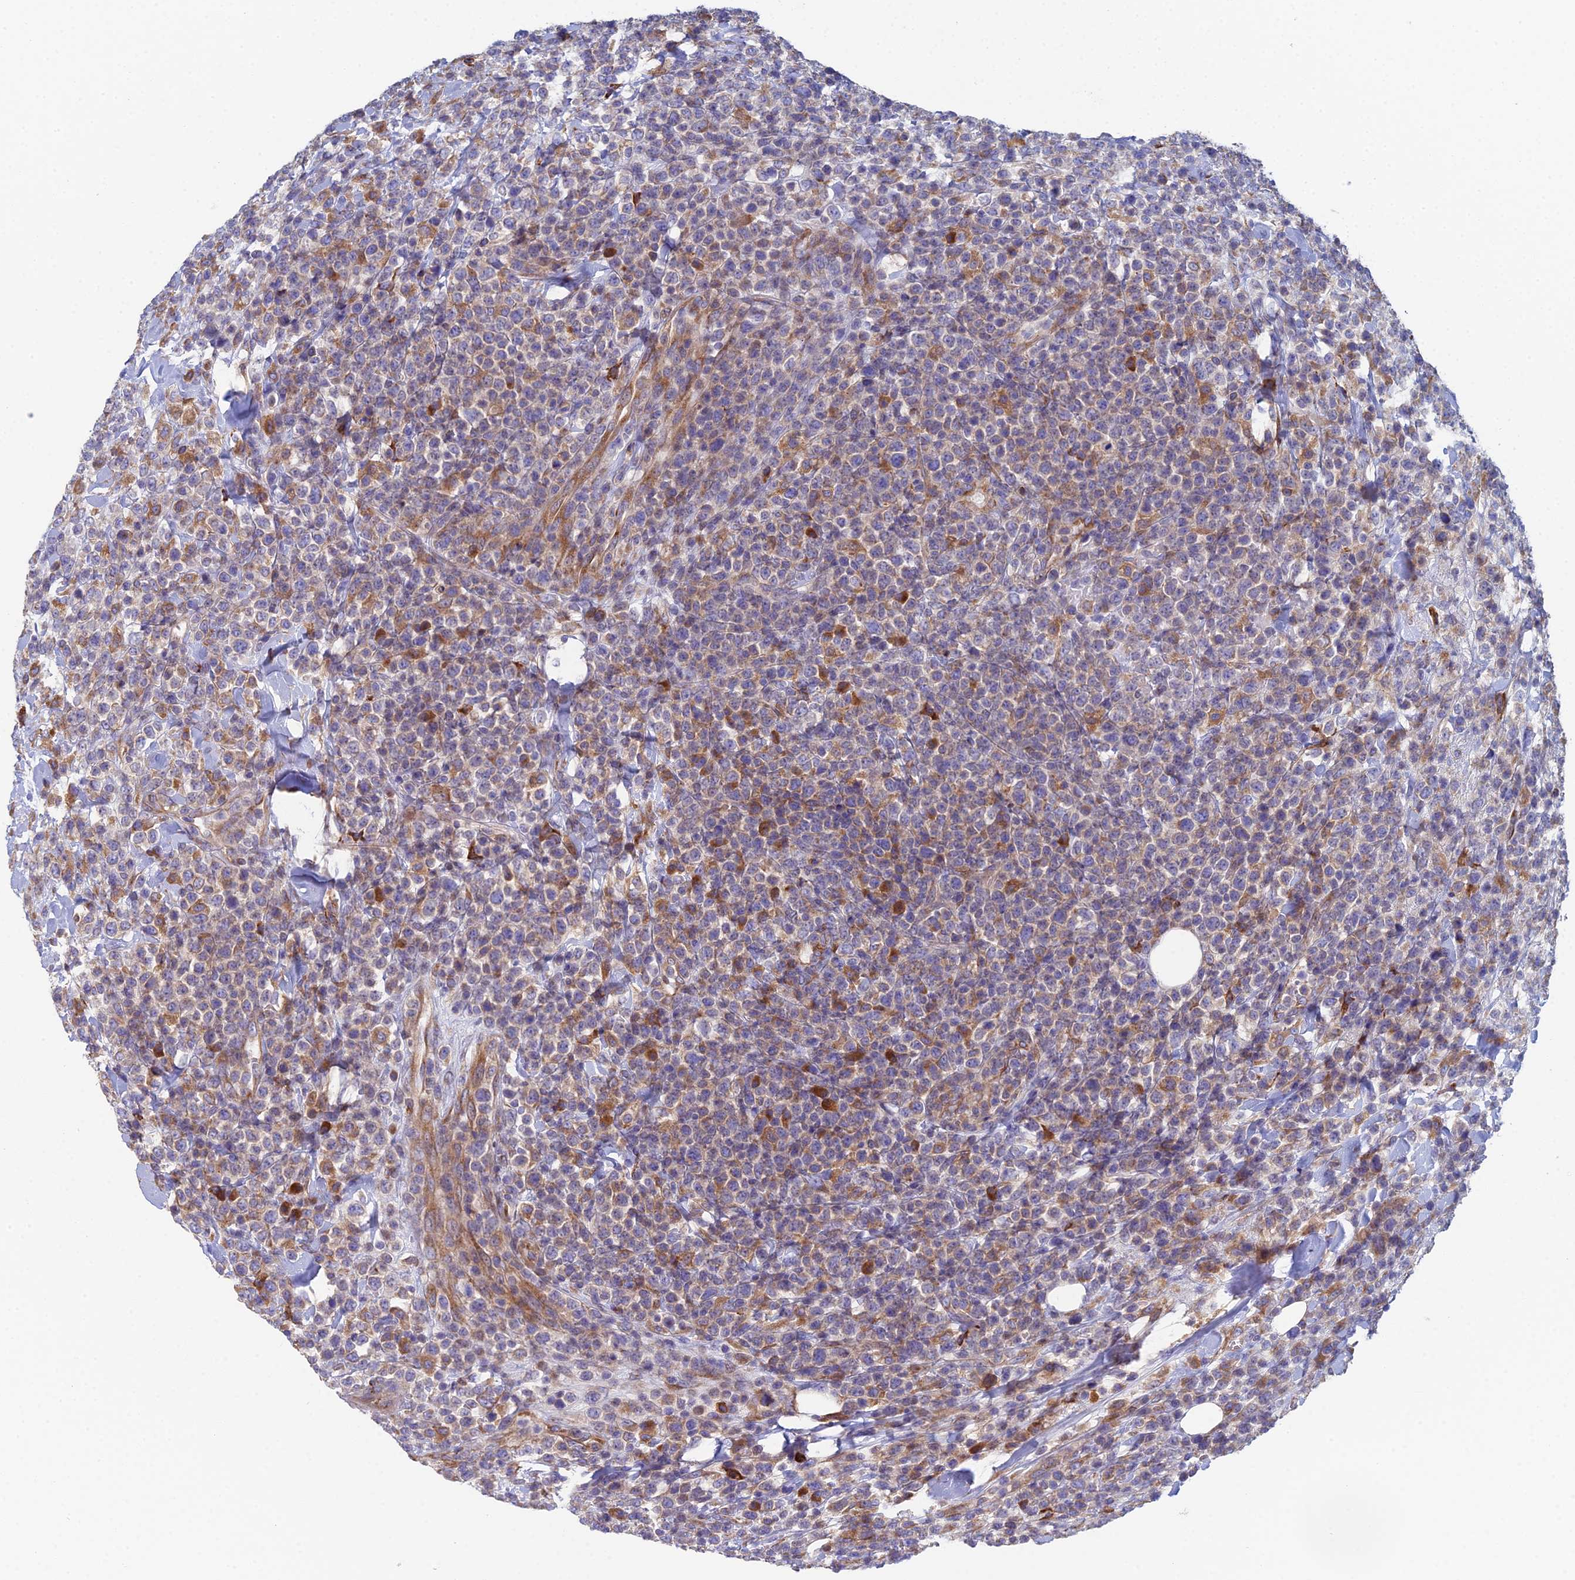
{"staining": {"intensity": "weak", "quantity": "25%-75%", "location": "cytoplasmic/membranous"}, "tissue": "lymphoma", "cell_type": "Tumor cells", "image_type": "cancer", "snomed": [{"axis": "morphology", "description": "Malignant lymphoma, non-Hodgkin's type, High grade"}, {"axis": "topography", "description": "Colon"}], "caption": "A micrograph of human high-grade malignant lymphoma, non-Hodgkin's type stained for a protein reveals weak cytoplasmic/membranous brown staining in tumor cells. The staining was performed using DAB (3,3'-diaminobenzidine) to visualize the protein expression in brown, while the nuclei were stained in blue with hematoxylin (Magnification: 20x).", "gene": "CLCN3", "patient": {"sex": "female", "age": 53}}